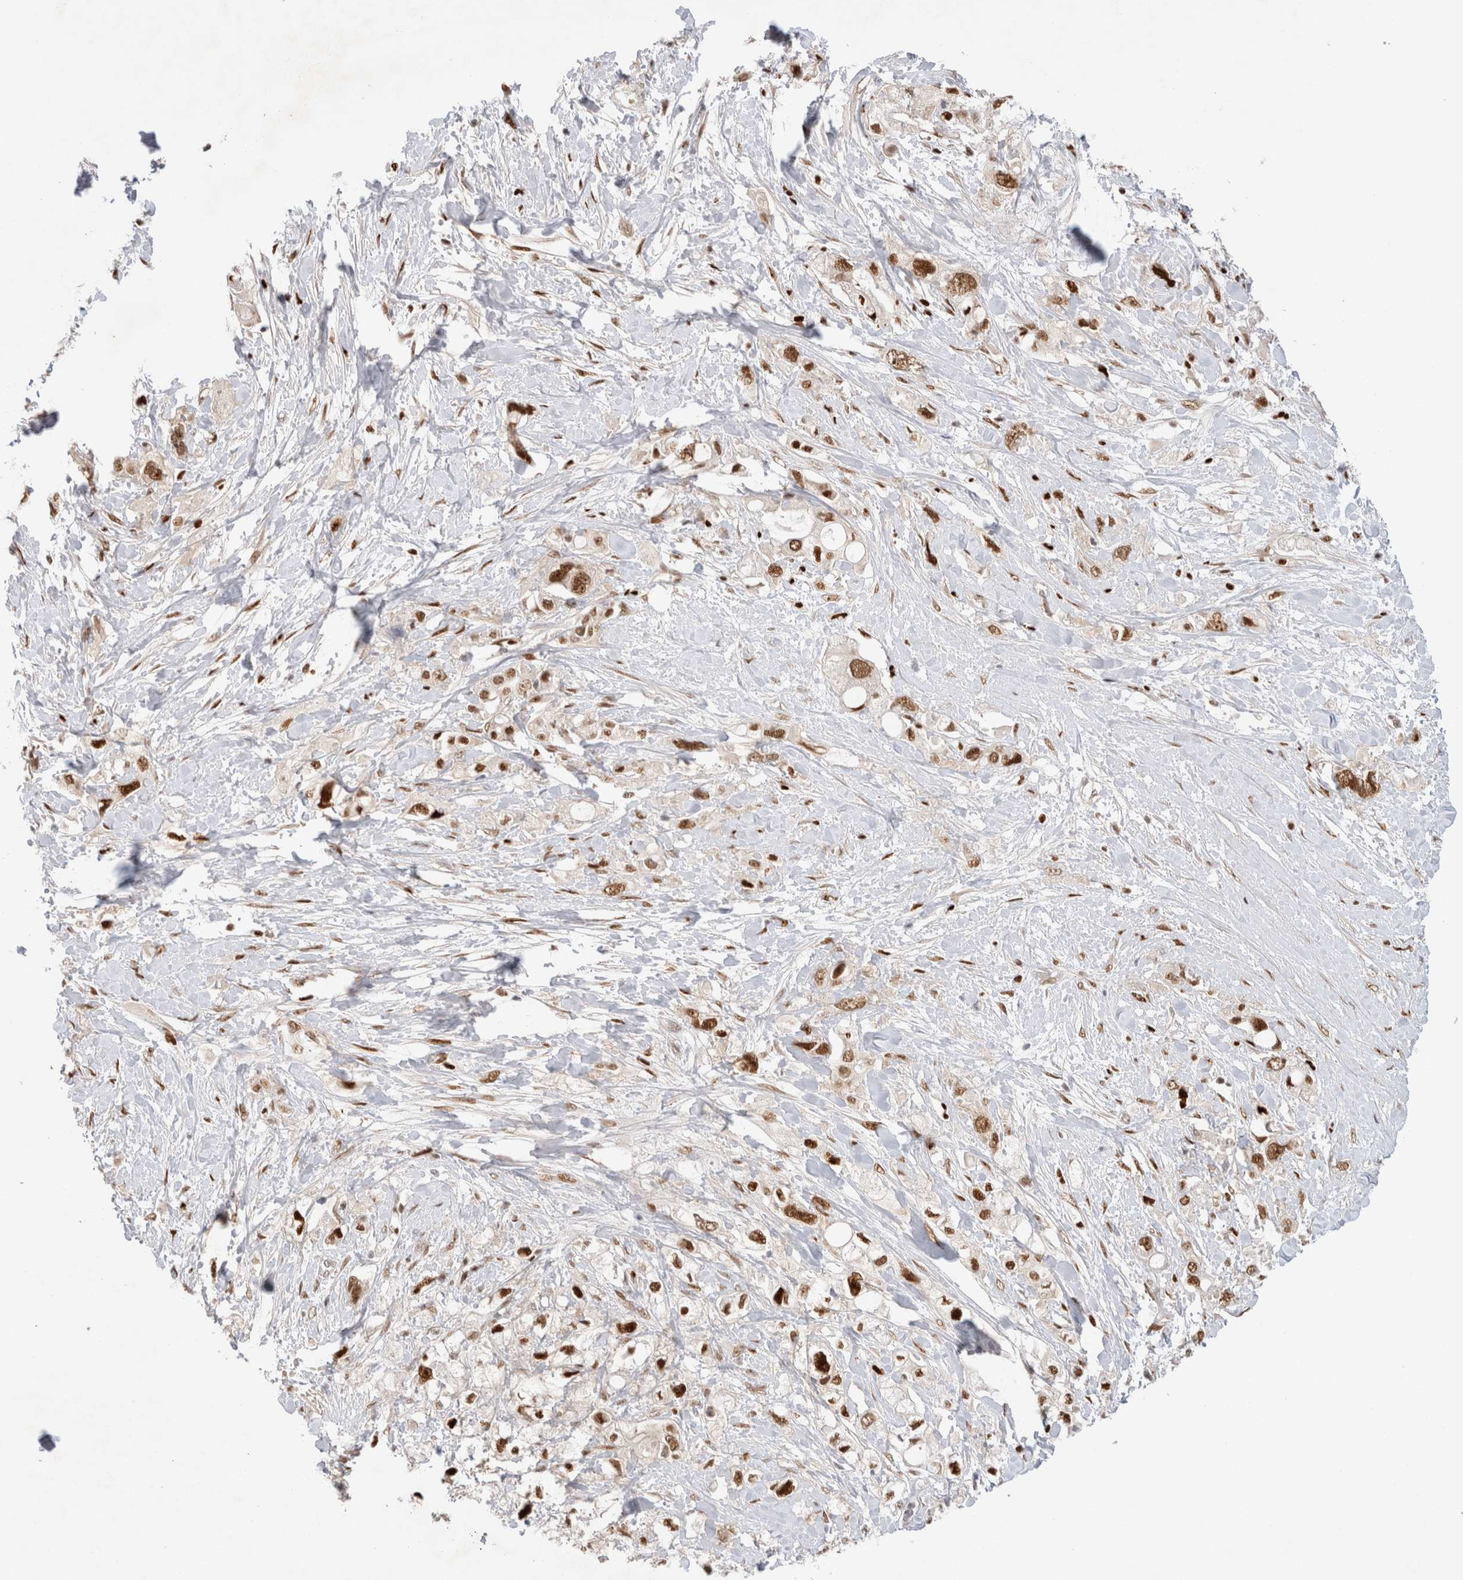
{"staining": {"intensity": "strong", "quantity": ">75%", "location": "nuclear"}, "tissue": "pancreatic cancer", "cell_type": "Tumor cells", "image_type": "cancer", "snomed": [{"axis": "morphology", "description": "Adenocarcinoma, NOS"}, {"axis": "topography", "description": "Pancreas"}], "caption": "Immunohistochemistry (DAB (3,3'-diaminobenzidine)) staining of human pancreatic adenocarcinoma exhibits strong nuclear protein staining in approximately >75% of tumor cells. The protein of interest is shown in brown color, while the nuclei are stained blue.", "gene": "TCF4", "patient": {"sex": "female", "age": 56}}